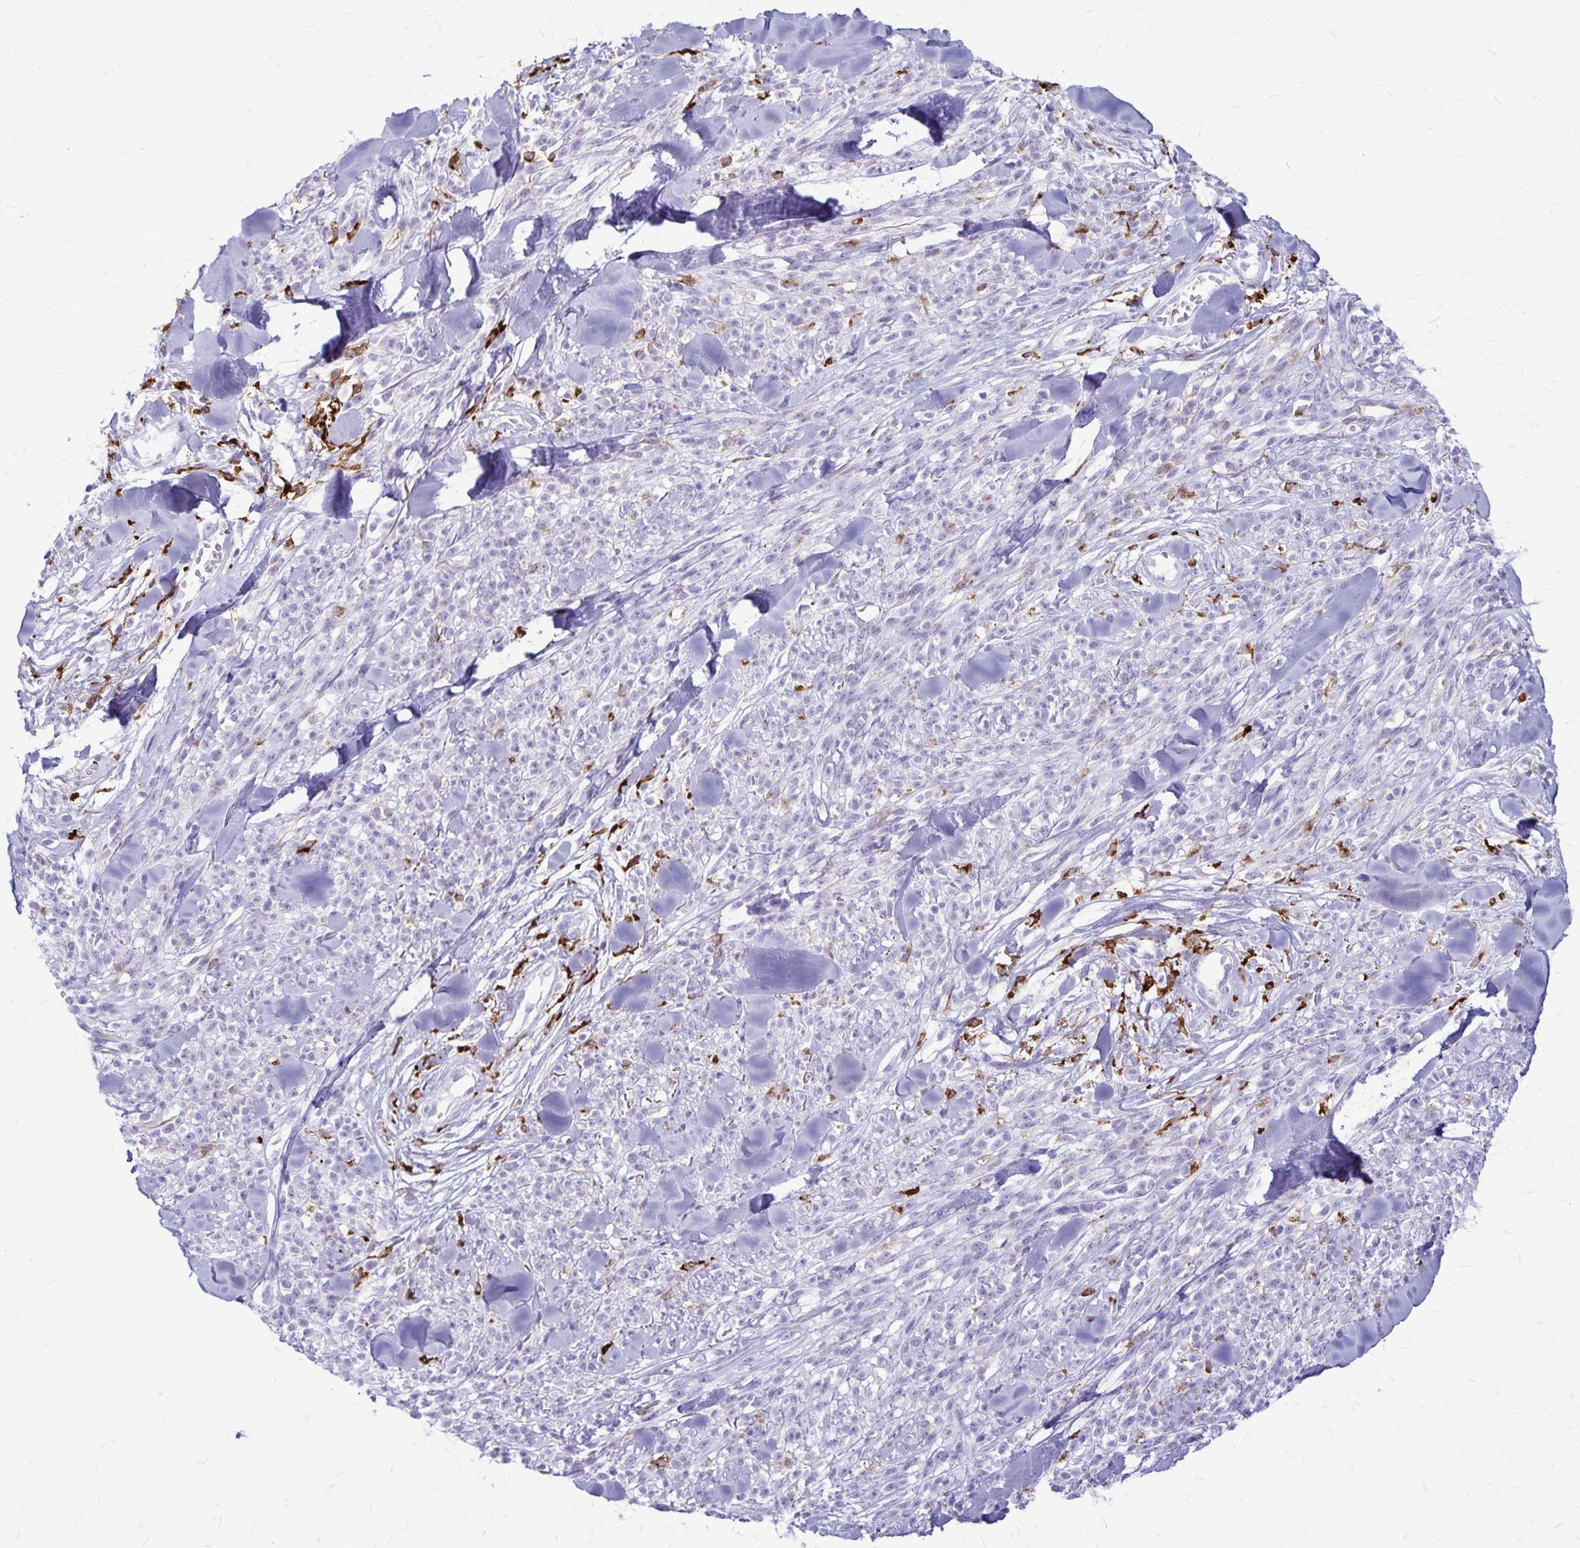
{"staining": {"intensity": "negative", "quantity": "none", "location": "none"}, "tissue": "melanoma", "cell_type": "Tumor cells", "image_type": "cancer", "snomed": [{"axis": "morphology", "description": "Malignant melanoma, NOS"}, {"axis": "topography", "description": "Skin"}, {"axis": "topography", "description": "Skin of trunk"}], "caption": "Immunohistochemistry (IHC) of melanoma shows no staining in tumor cells.", "gene": "RTN1", "patient": {"sex": "male", "age": 74}}